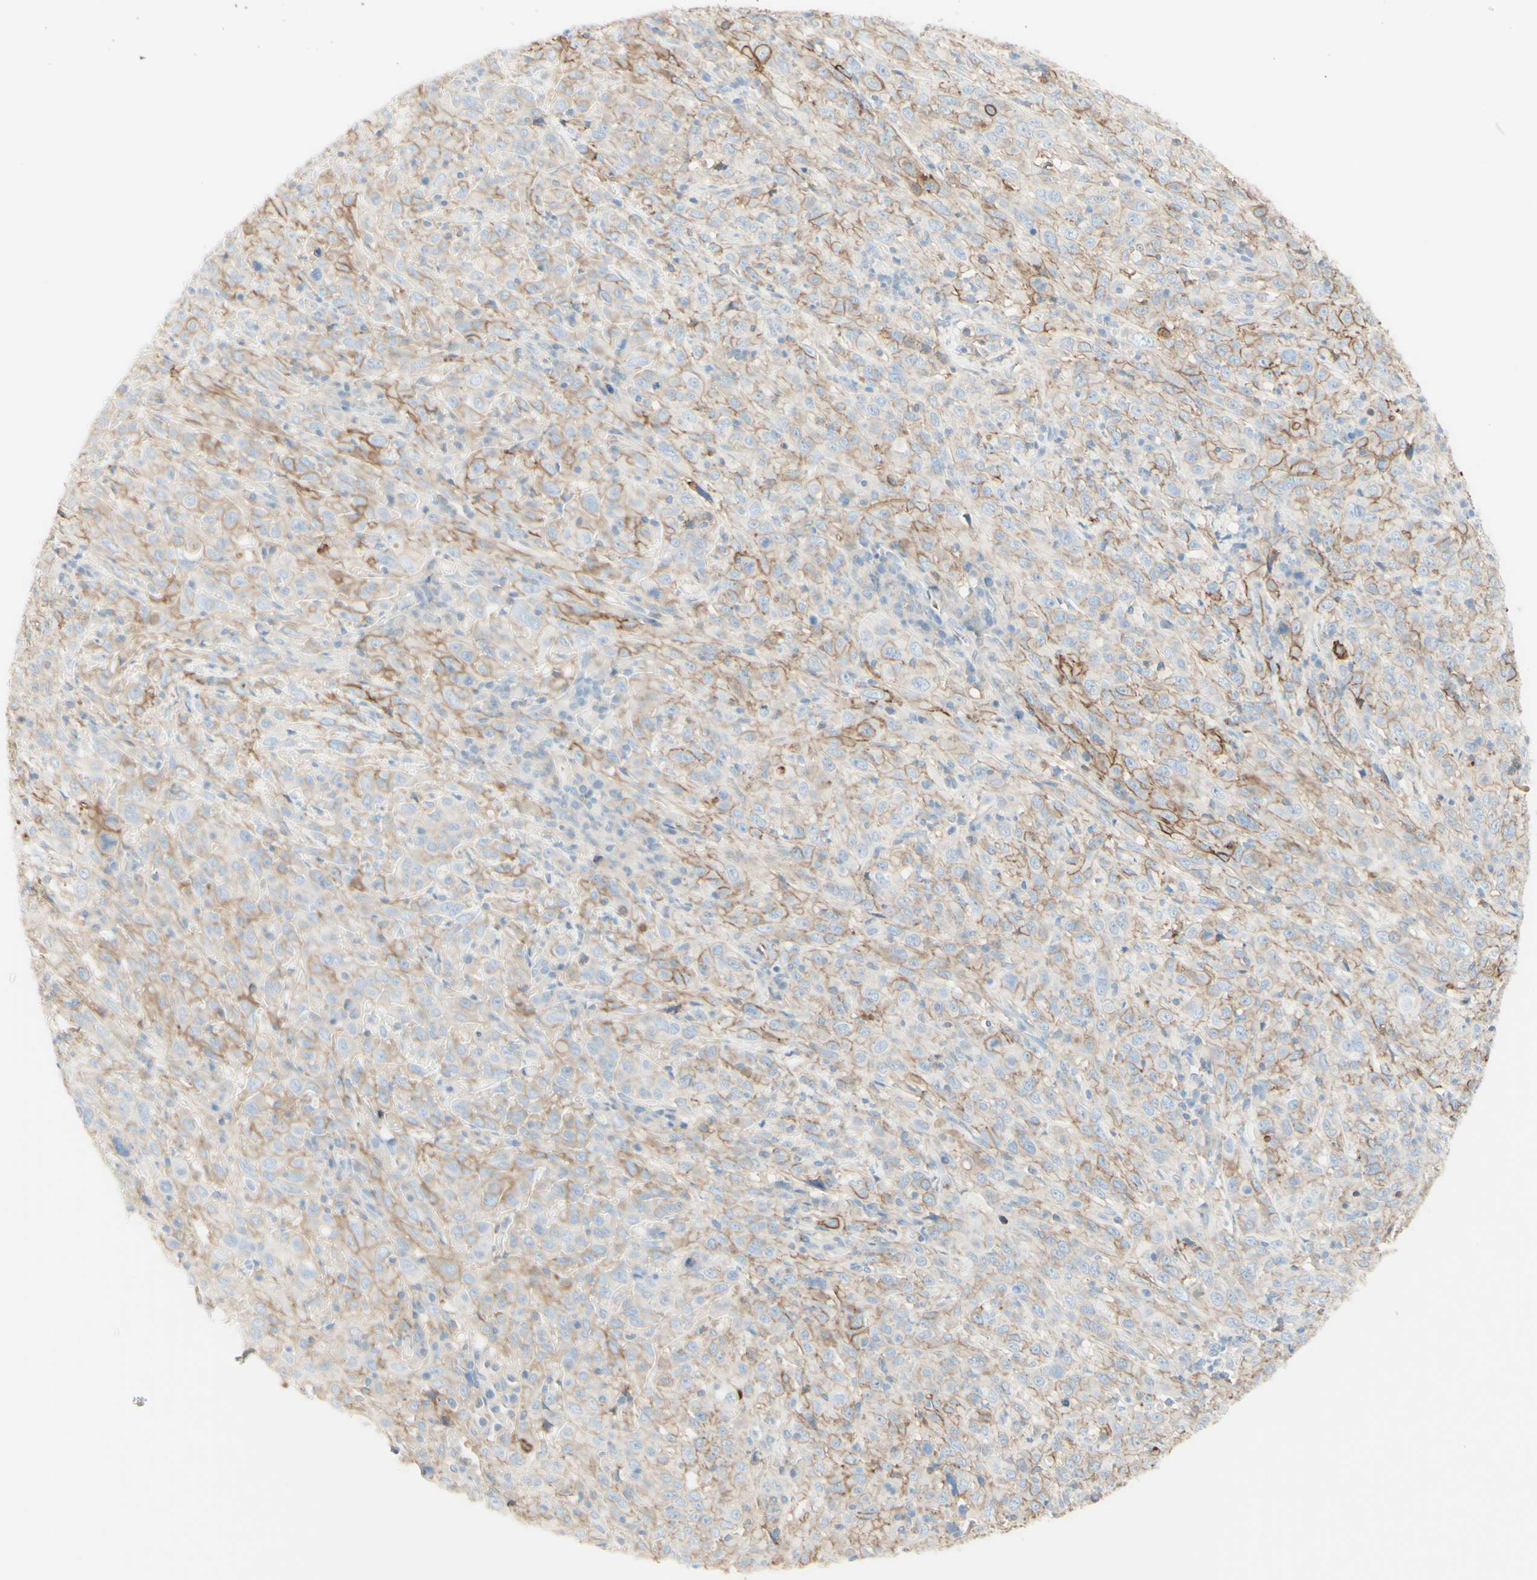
{"staining": {"intensity": "weak", "quantity": "25%-75%", "location": "cytoplasmic/membranous"}, "tissue": "cervical cancer", "cell_type": "Tumor cells", "image_type": "cancer", "snomed": [{"axis": "morphology", "description": "Squamous cell carcinoma, NOS"}, {"axis": "topography", "description": "Cervix"}], "caption": "Immunohistochemistry (DAB) staining of squamous cell carcinoma (cervical) demonstrates weak cytoplasmic/membranous protein positivity in about 25%-75% of tumor cells. (brown staining indicates protein expression, while blue staining denotes nuclei).", "gene": "ALCAM", "patient": {"sex": "female", "age": 46}}